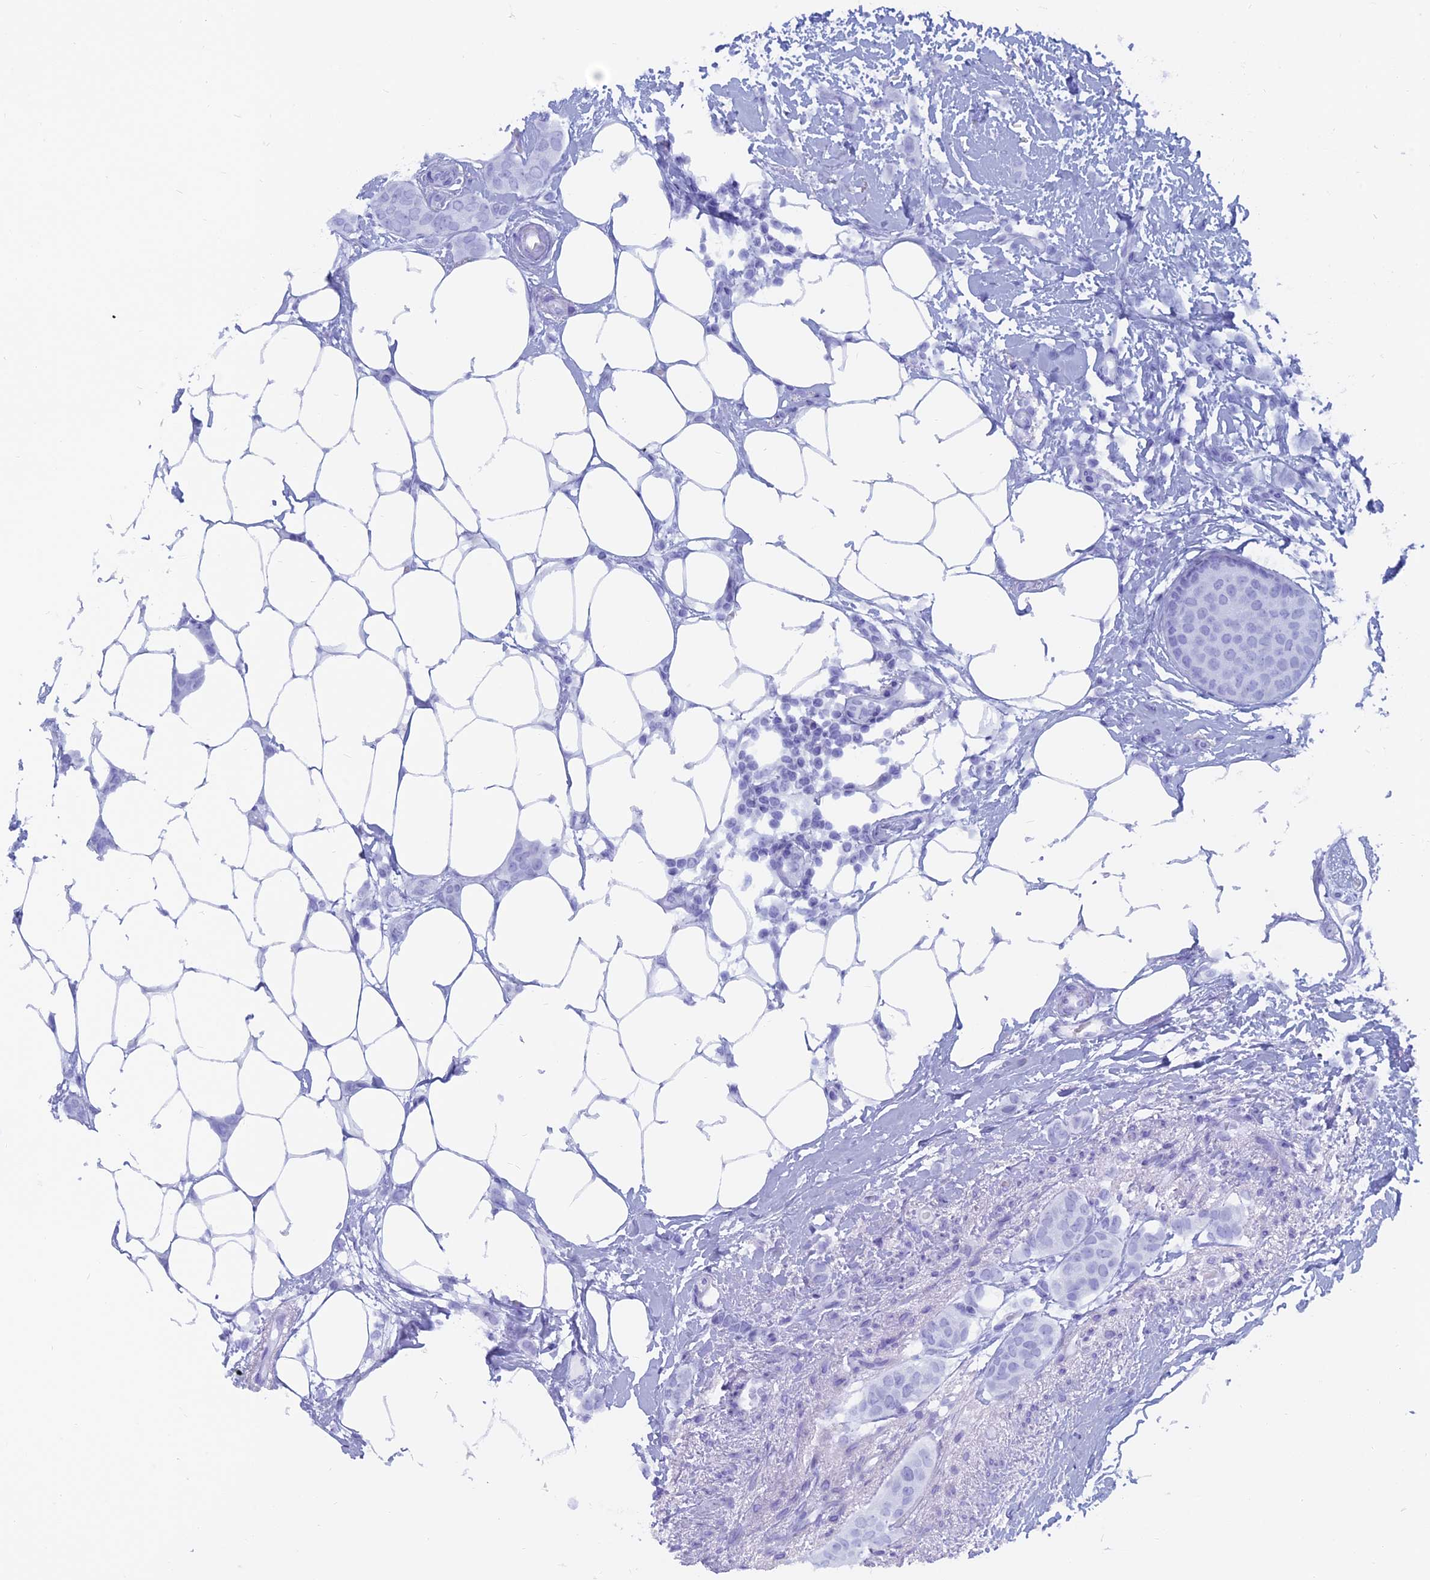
{"staining": {"intensity": "negative", "quantity": "none", "location": "none"}, "tissue": "breast cancer", "cell_type": "Tumor cells", "image_type": "cancer", "snomed": [{"axis": "morphology", "description": "Duct carcinoma"}, {"axis": "topography", "description": "Breast"}], "caption": "Breast cancer was stained to show a protein in brown. There is no significant expression in tumor cells. Nuclei are stained in blue.", "gene": "CAPS", "patient": {"sex": "female", "age": 72}}